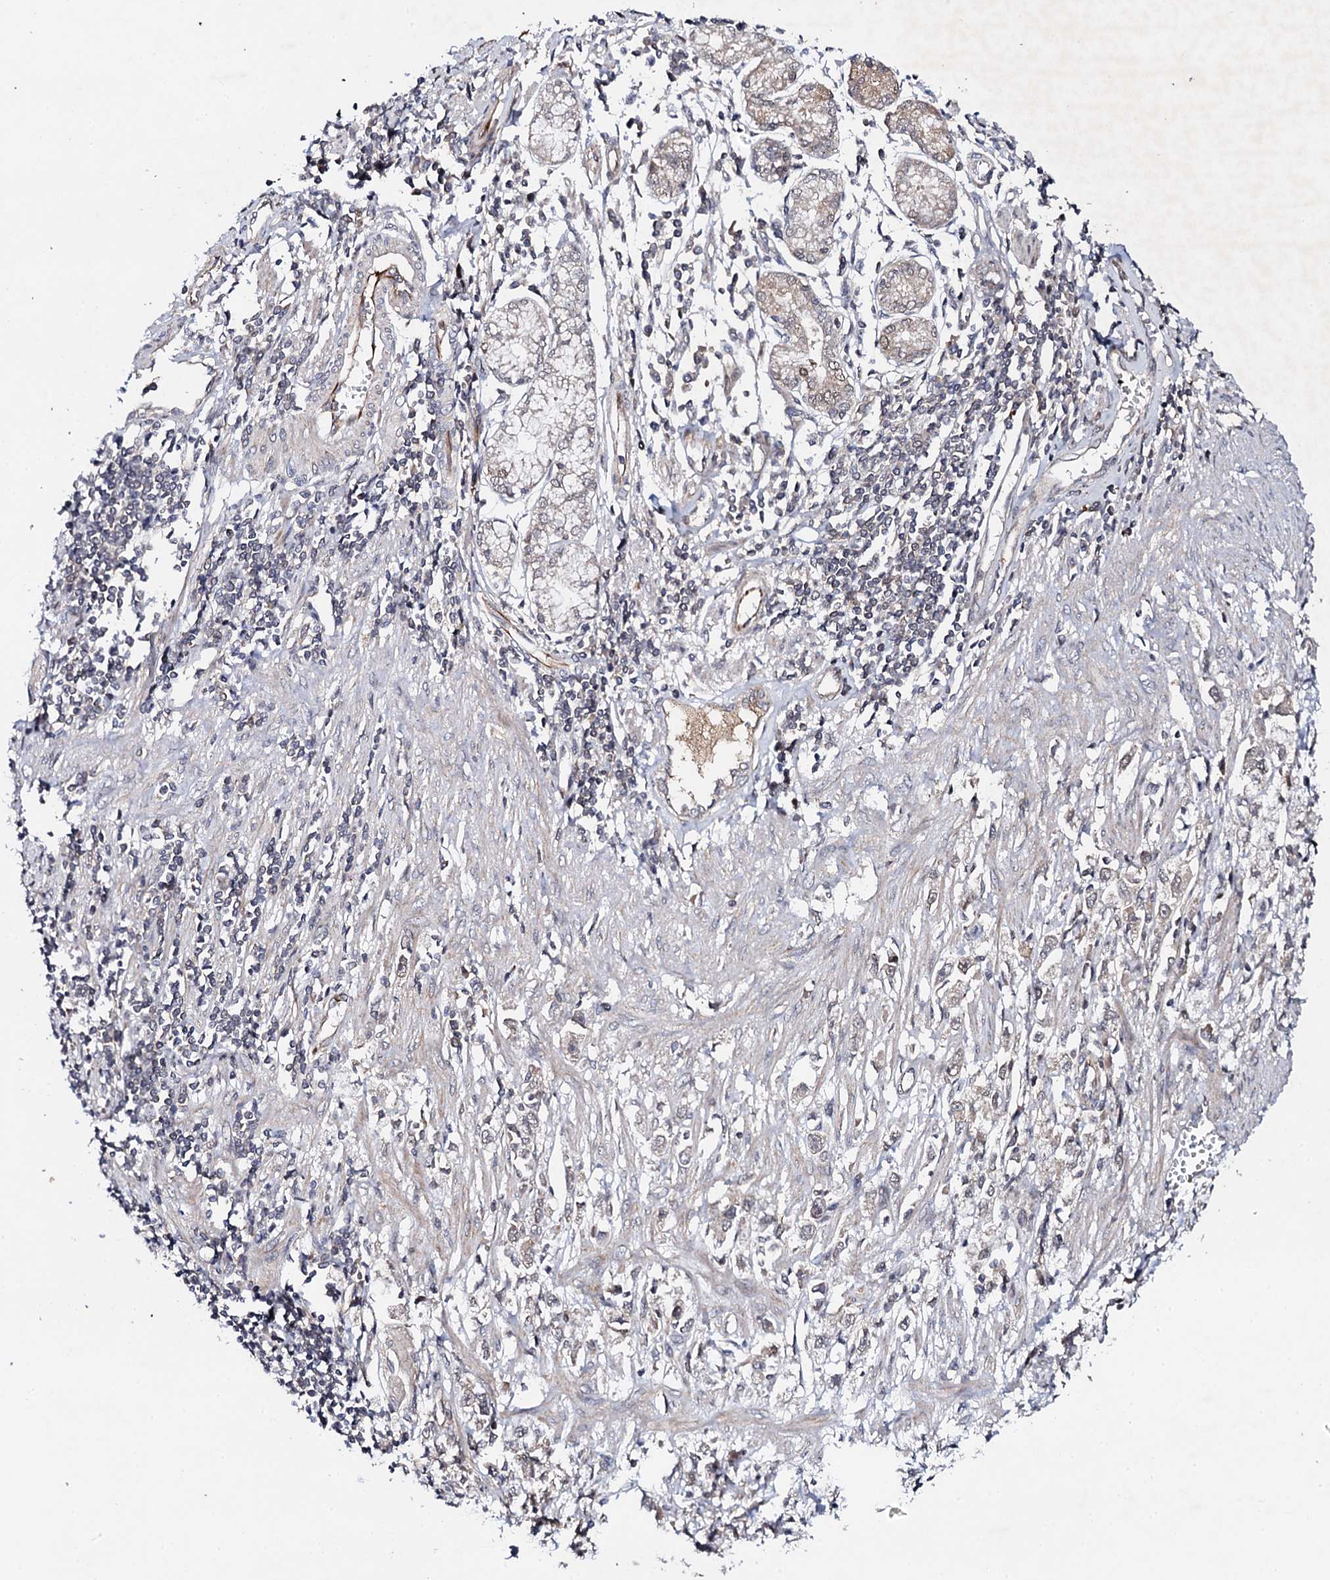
{"staining": {"intensity": "negative", "quantity": "none", "location": "none"}, "tissue": "stomach cancer", "cell_type": "Tumor cells", "image_type": "cancer", "snomed": [{"axis": "morphology", "description": "Adenocarcinoma, NOS"}, {"axis": "topography", "description": "Stomach"}], "caption": "DAB (3,3'-diaminobenzidine) immunohistochemical staining of stomach cancer (adenocarcinoma) displays no significant staining in tumor cells. (DAB (3,3'-diaminobenzidine) IHC with hematoxylin counter stain).", "gene": "FAM111A", "patient": {"sex": "female", "age": 59}}